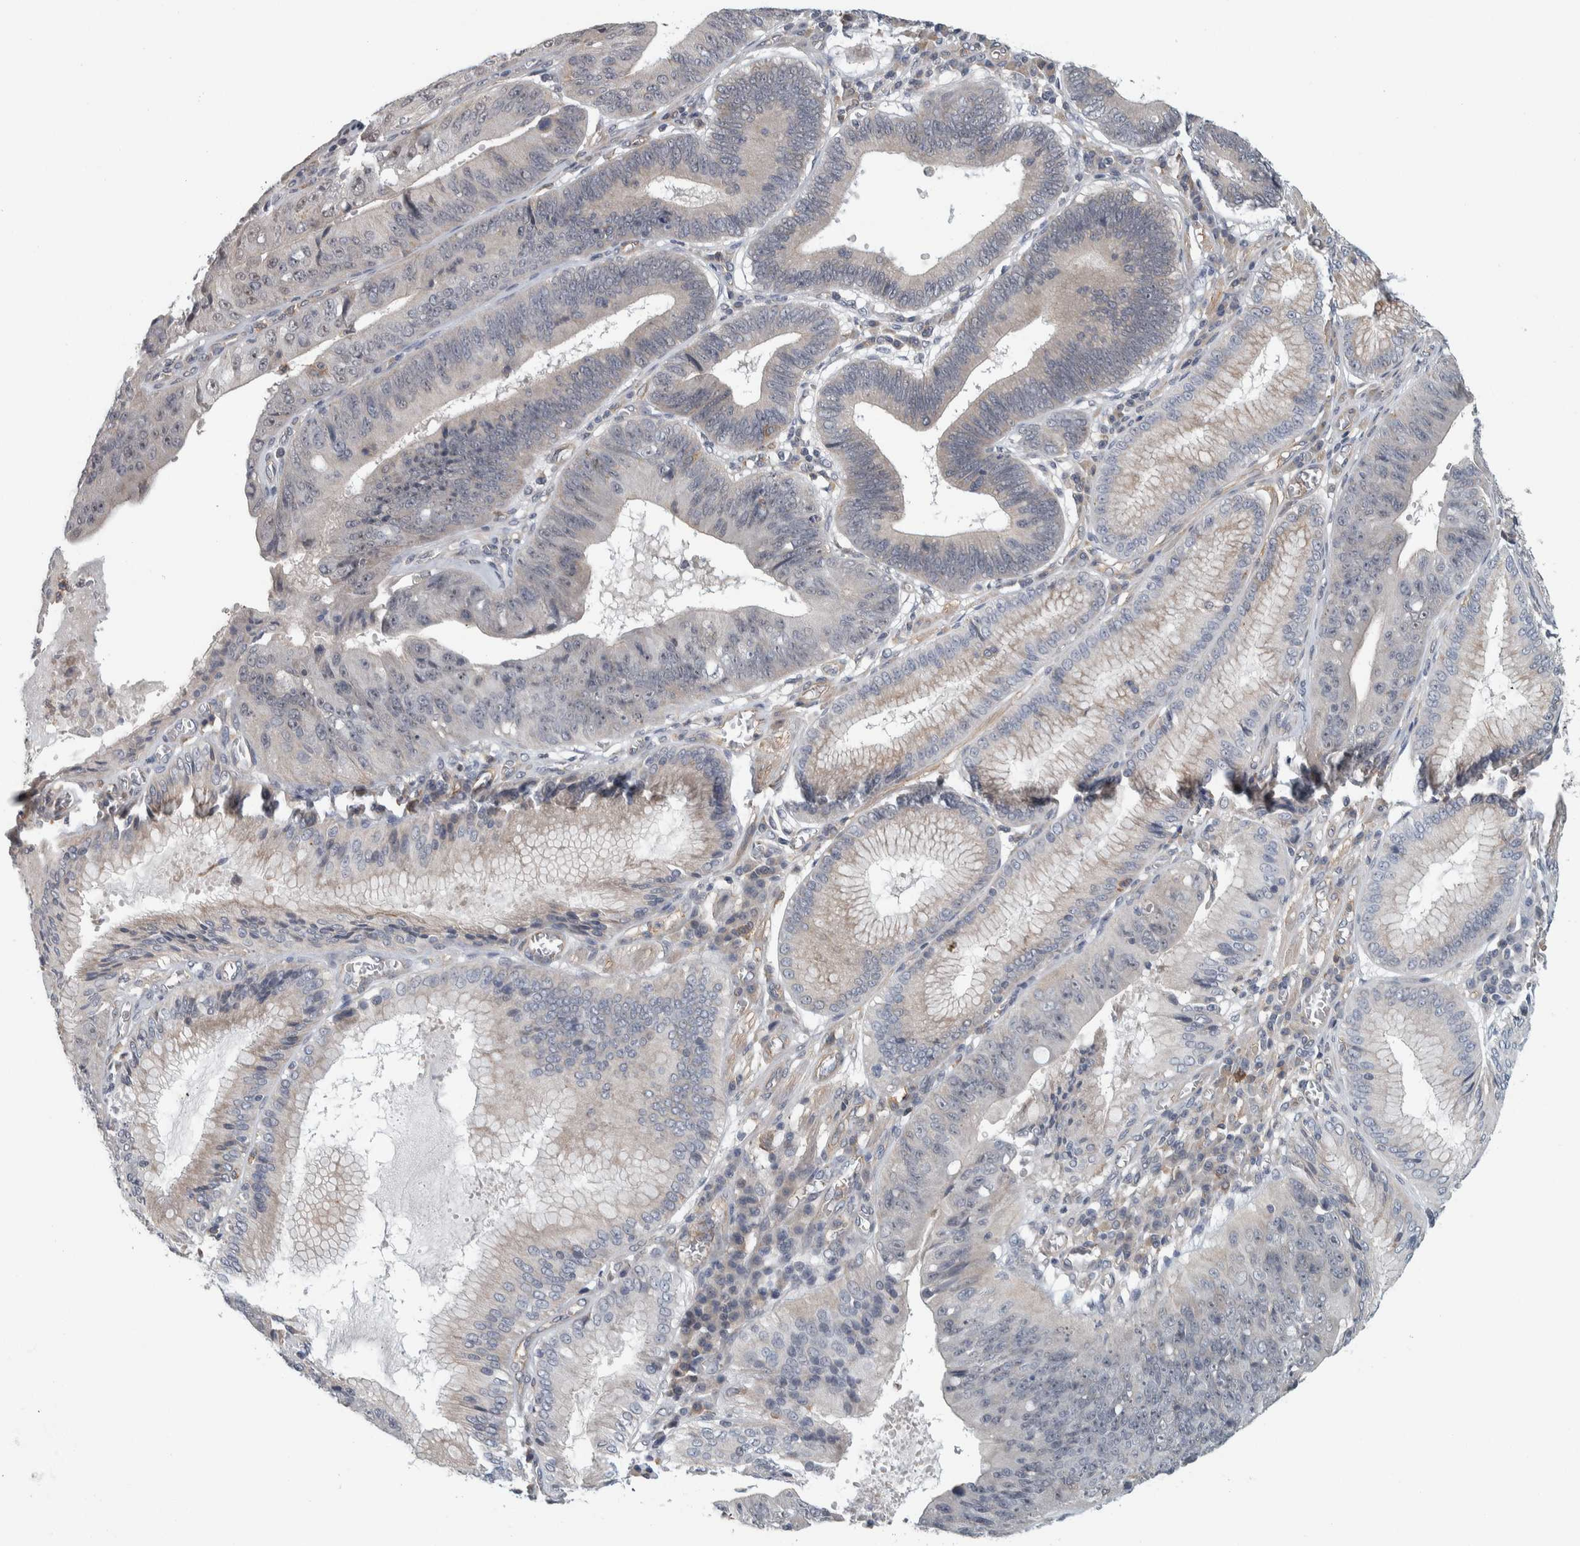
{"staining": {"intensity": "negative", "quantity": "none", "location": "none"}, "tissue": "stomach cancer", "cell_type": "Tumor cells", "image_type": "cancer", "snomed": [{"axis": "morphology", "description": "Adenocarcinoma, NOS"}, {"axis": "topography", "description": "Stomach"}], "caption": "Histopathology image shows no protein positivity in tumor cells of stomach adenocarcinoma tissue.", "gene": "KCNJ3", "patient": {"sex": "male", "age": 59}}